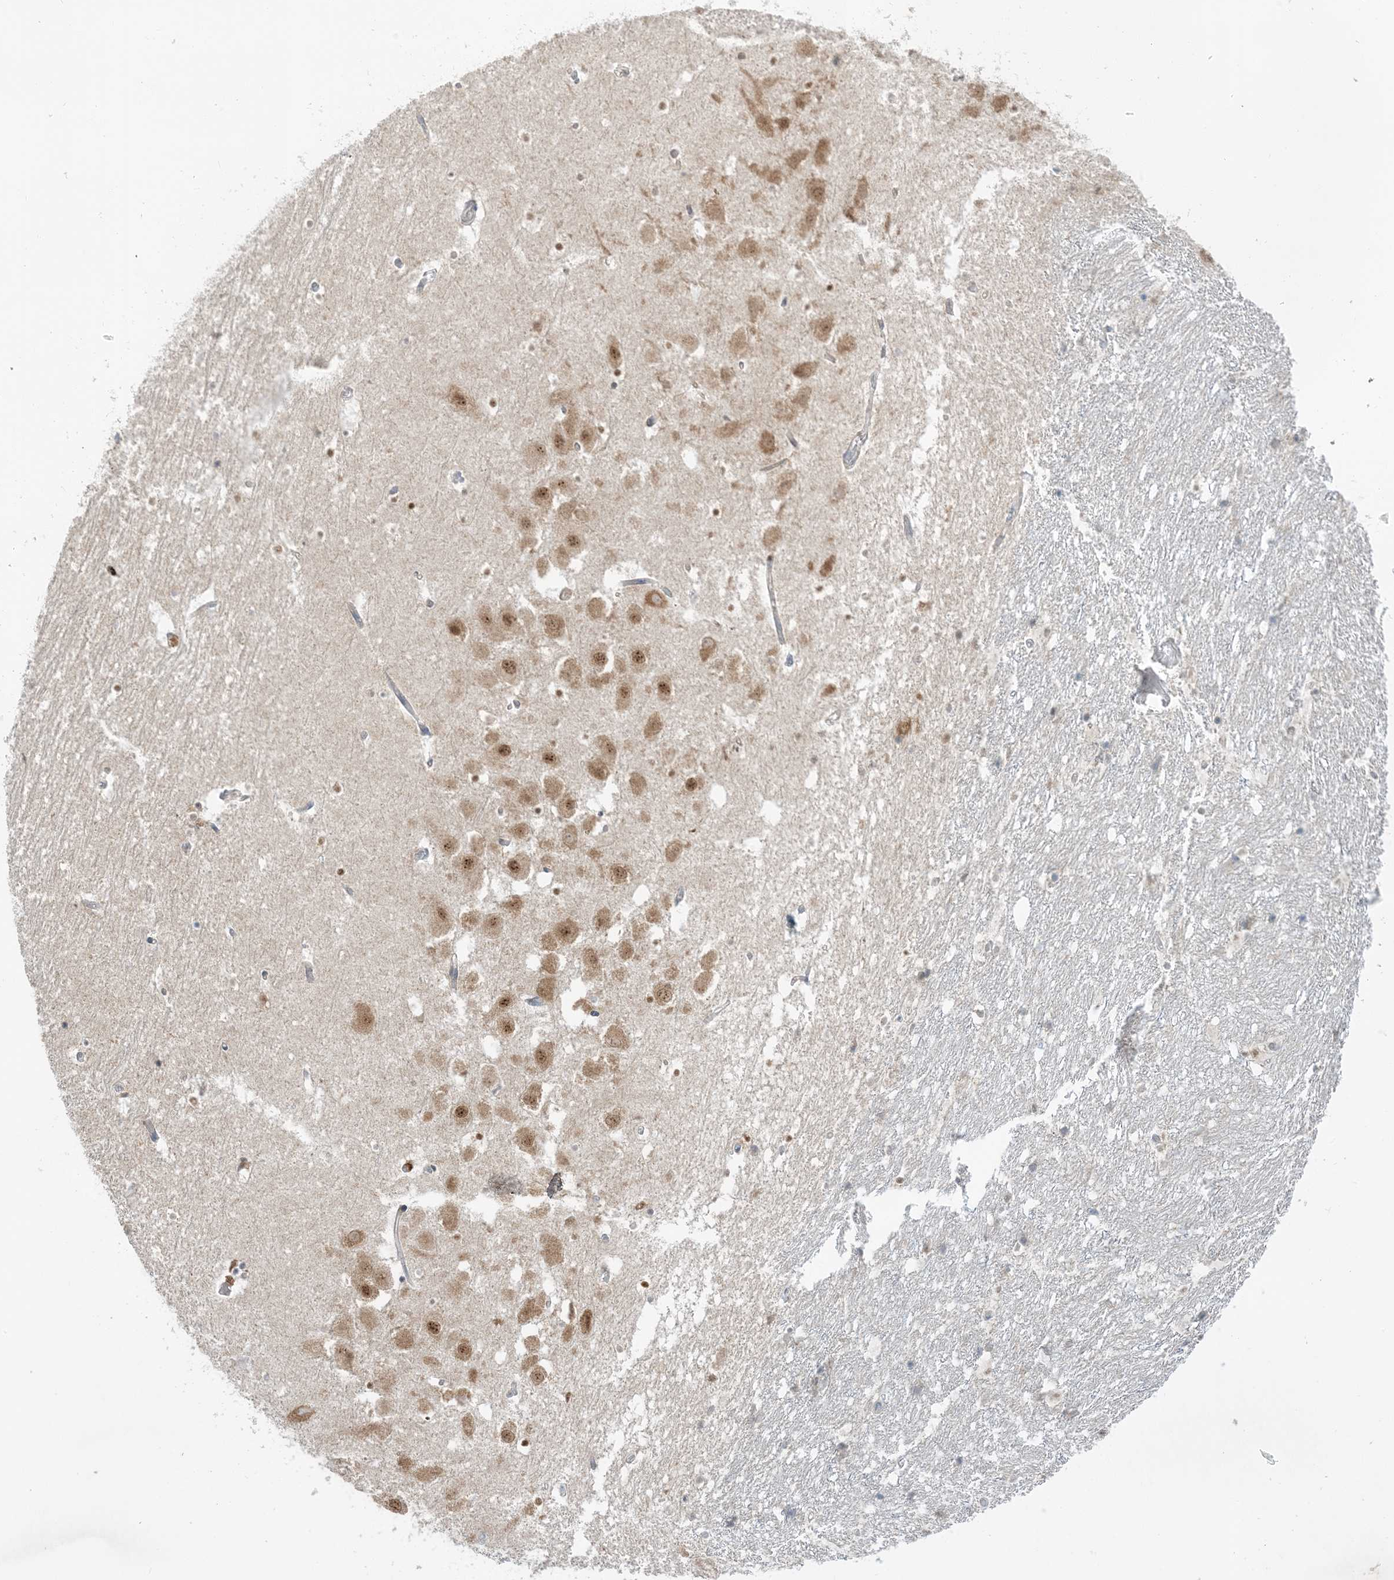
{"staining": {"intensity": "negative", "quantity": "none", "location": "none"}, "tissue": "hippocampus", "cell_type": "Glial cells", "image_type": "normal", "snomed": [{"axis": "morphology", "description": "Normal tissue, NOS"}, {"axis": "topography", "description": "Hippocampus"}], "caption": "The IHC photomicrograph has no significant positivity in glial cells of hippocampus.", "gene": "RPP40", "patient": {"sex": "female", "age": 52}}